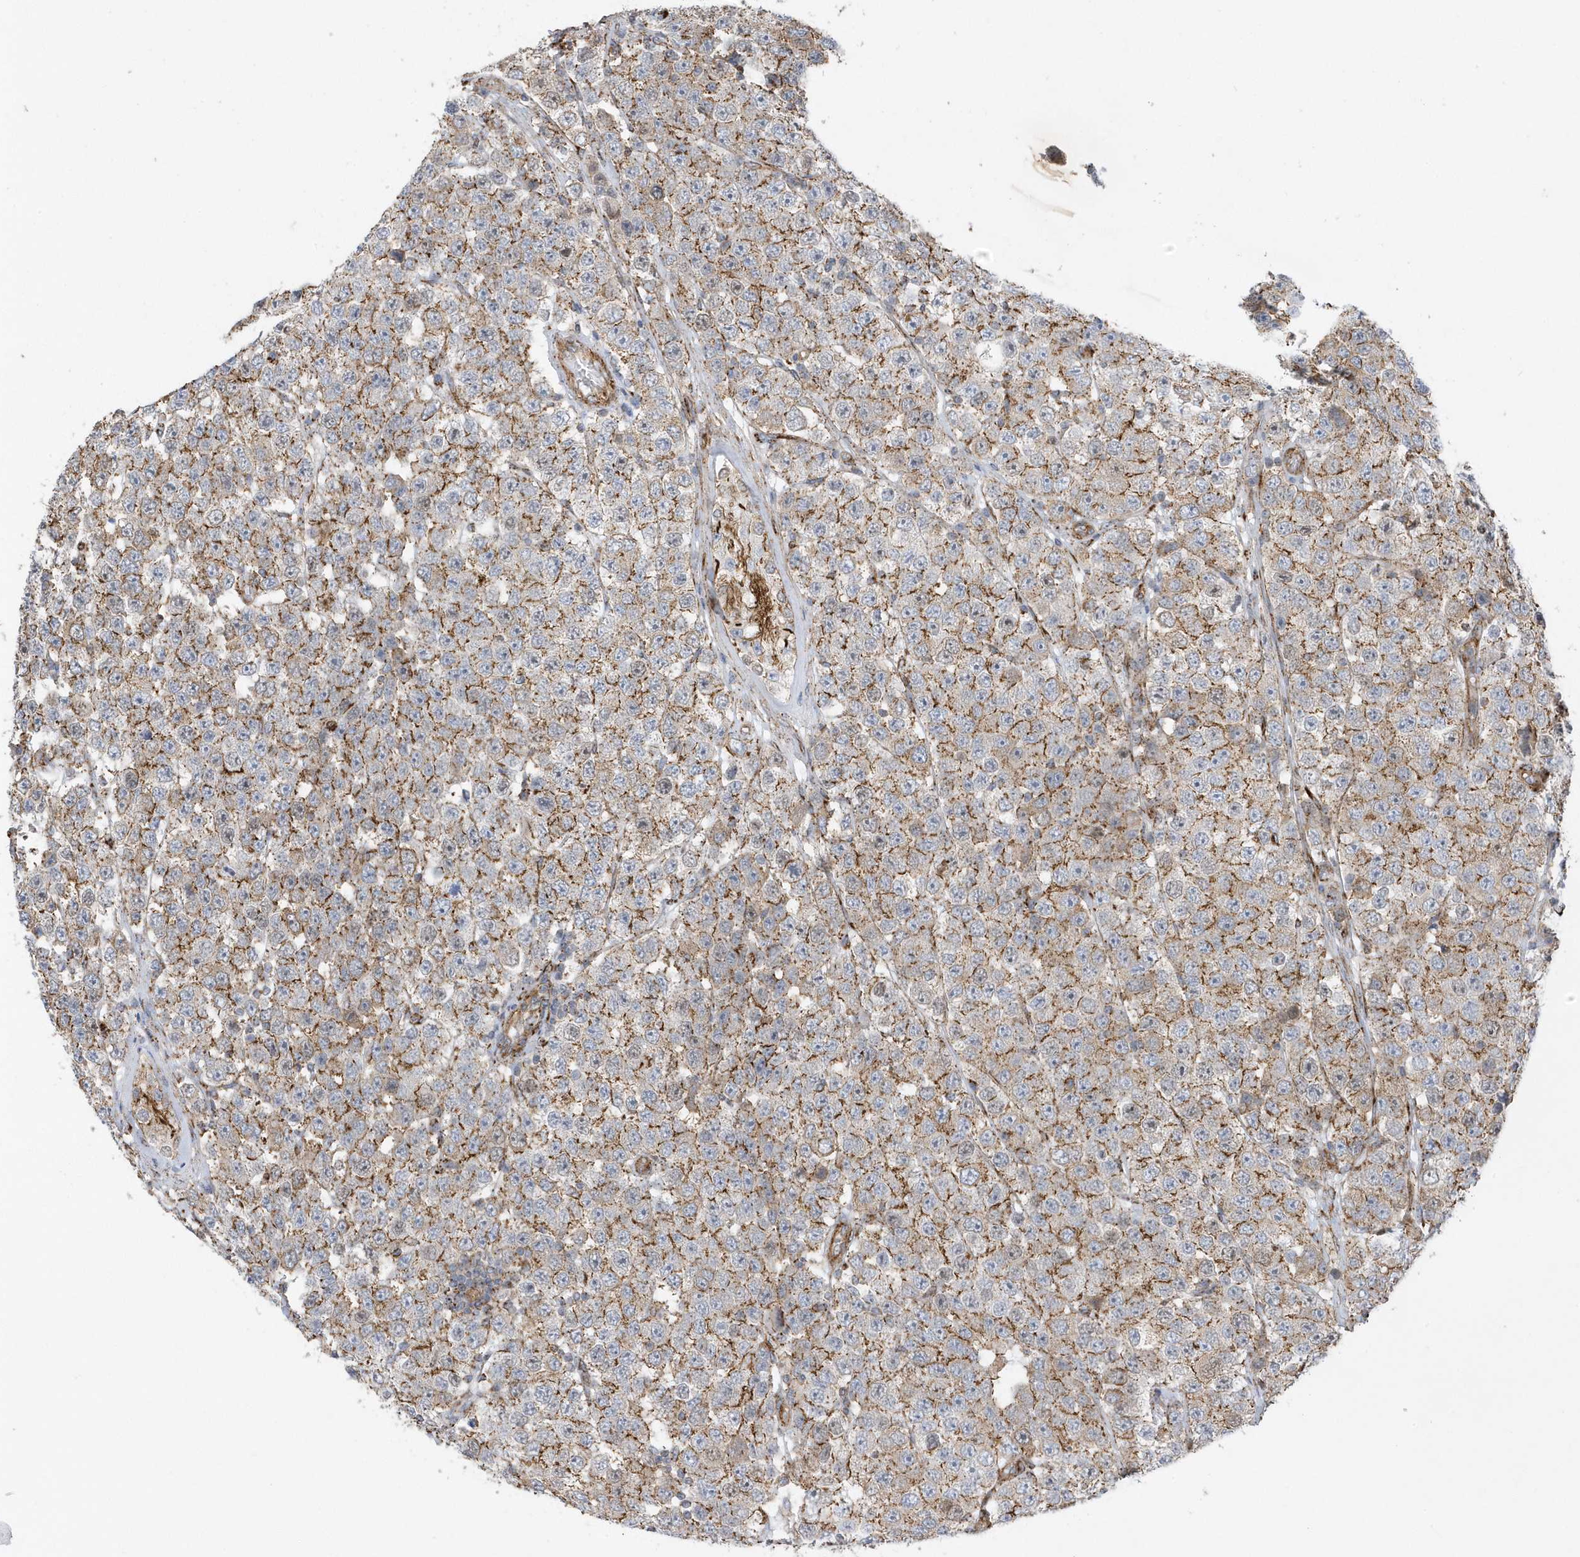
{"staining": {"intensity": "moderate", "quantity": ">75%", "location": "cytoplasmic/membranous"}, "tissue": "testis cancer", "cell_type": "Tumor cells", "image_type": "cancer", "snomed": [{"axis": "morphology", "description": "Seminoma, NOS"}, {"axis": "topography", "description": "Testis"}], "caption": "Immunohistochemical staining of testis cancer shows medium levels of moderate cytoplasmic/membranous protein positivity in about >75% of tumor cells.", "gene": "HRH4", "patient": {"sex": "male", "age": 28}}